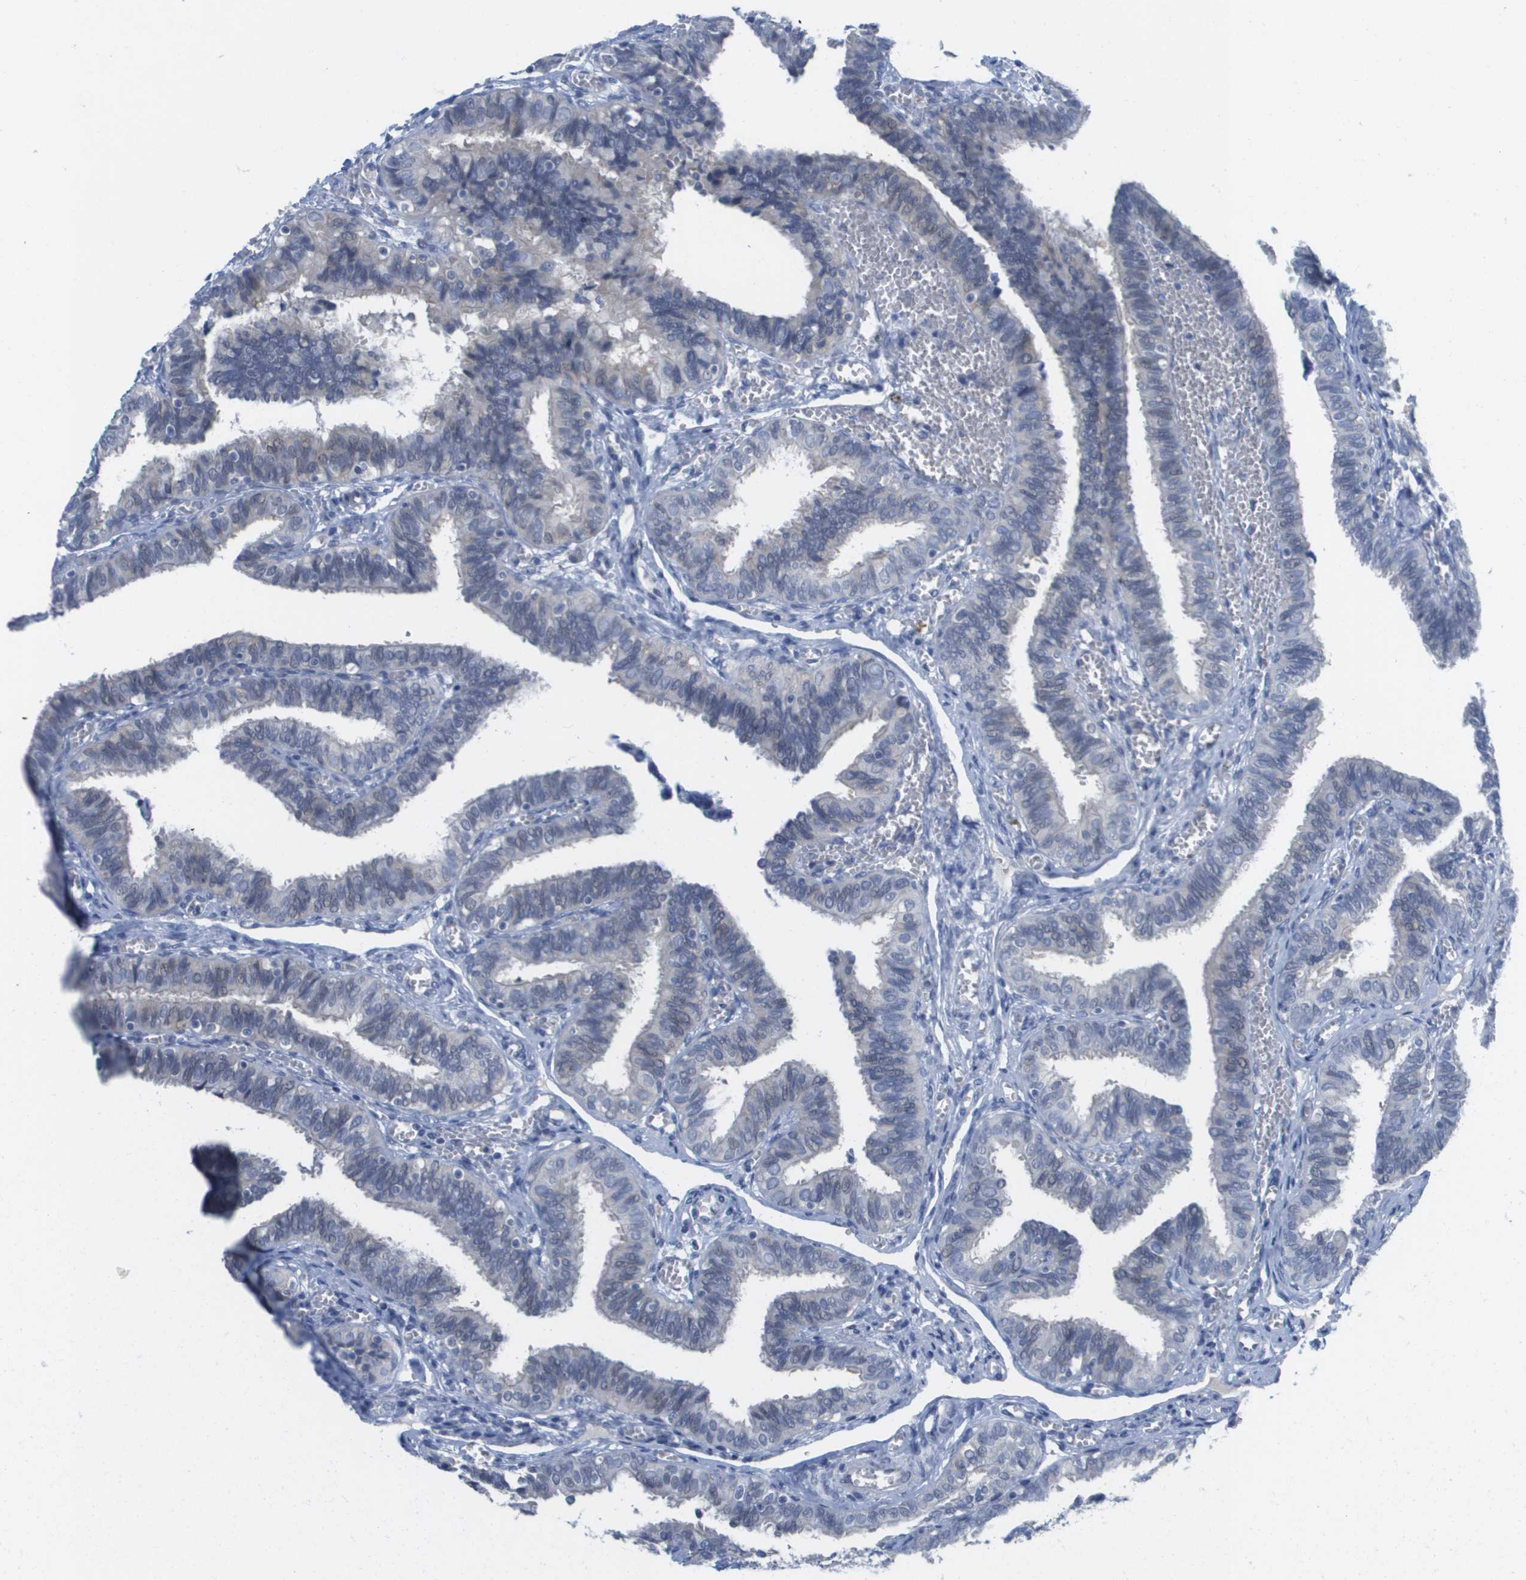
{"staining": {"intensity": "negative", "quantity": "none", "location": "none"}, "tissue": "fallopian tube", "cell_type": "Glandular cells", "image_type": "normal", "snomed": [{"axis": "morphology", "description": "Normal tissue, NOS"}, {"axis": "topography", "description": "Fallopian tube"}], "caption": "High magnification brightfield microscopy of normal fallopian tube stained with DAB (brown) and counterstained with hematoxylin (blue): glandular cells show no significant staining. (DAB (3,3'-diaminobenzidine) IHC visualized using brightfield microscopy, high magnification).", "gene": "PDE4A", "patient": {"sex": "female", "age": 46}}